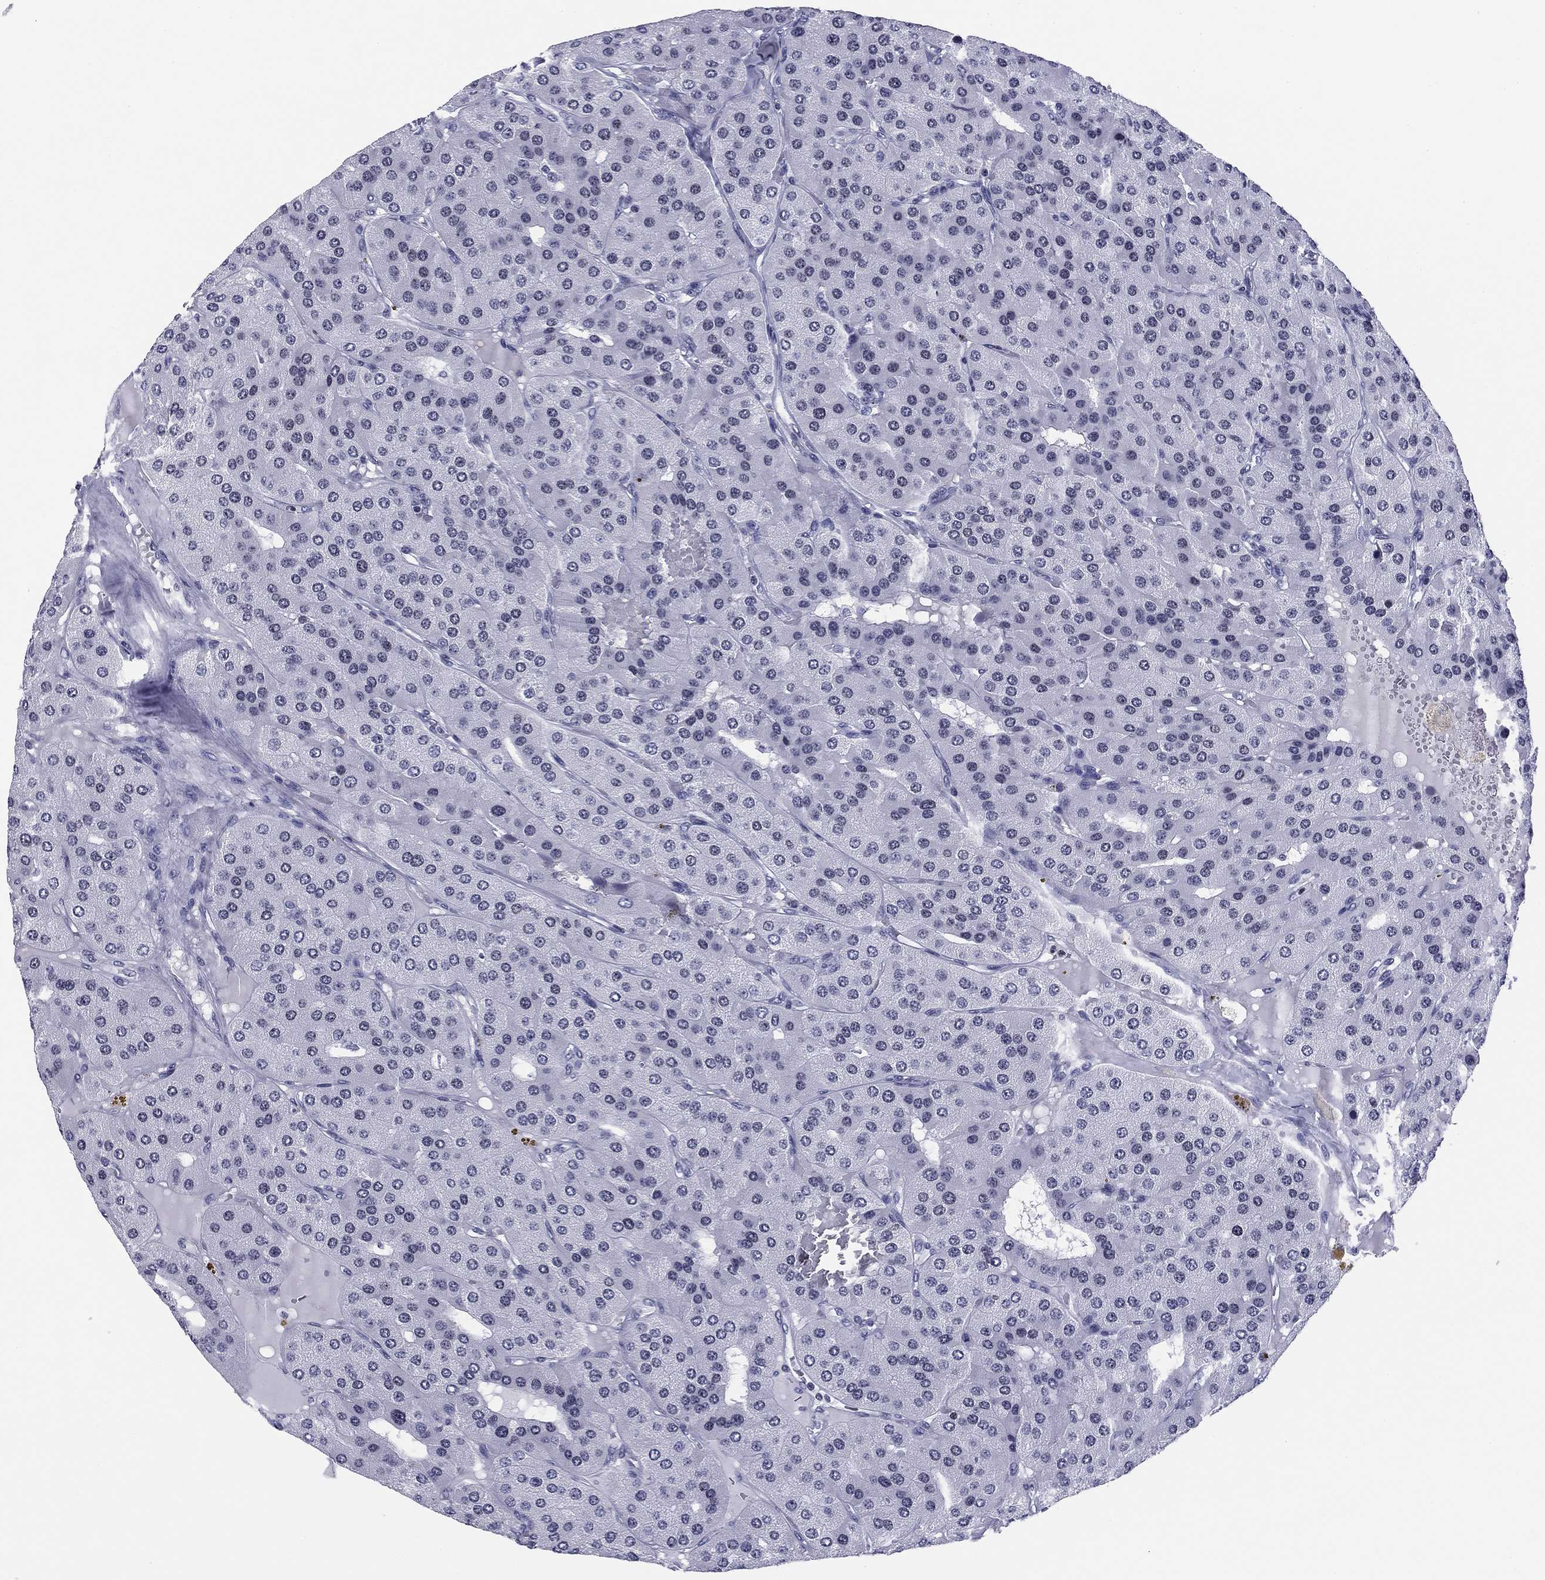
{"staining": {"intensity": "negative", "quantity": "none", "location": "none"}, "tissue": "parathyroid gland", "cell_type": "Glandular cells", "image_type": "normal", "snomed": [{"axis": "morphology", "description": "Normal tissue, NOS"}, {"axis": "morphology", "description": "Adenoma, NOS"}, {"axis": "topography", "description": "Parathyroid gland"}], "caption": "An immunohistochemistry (IHC) image of unremarkable parathyroid gland is shown. There is no staining in glandular cells of parathyroid gland. (DAB immunohistochemistry (IHC), high magnification).", "gene": "CCDC144A", "patient": {"sex": "female", "age": 86}}